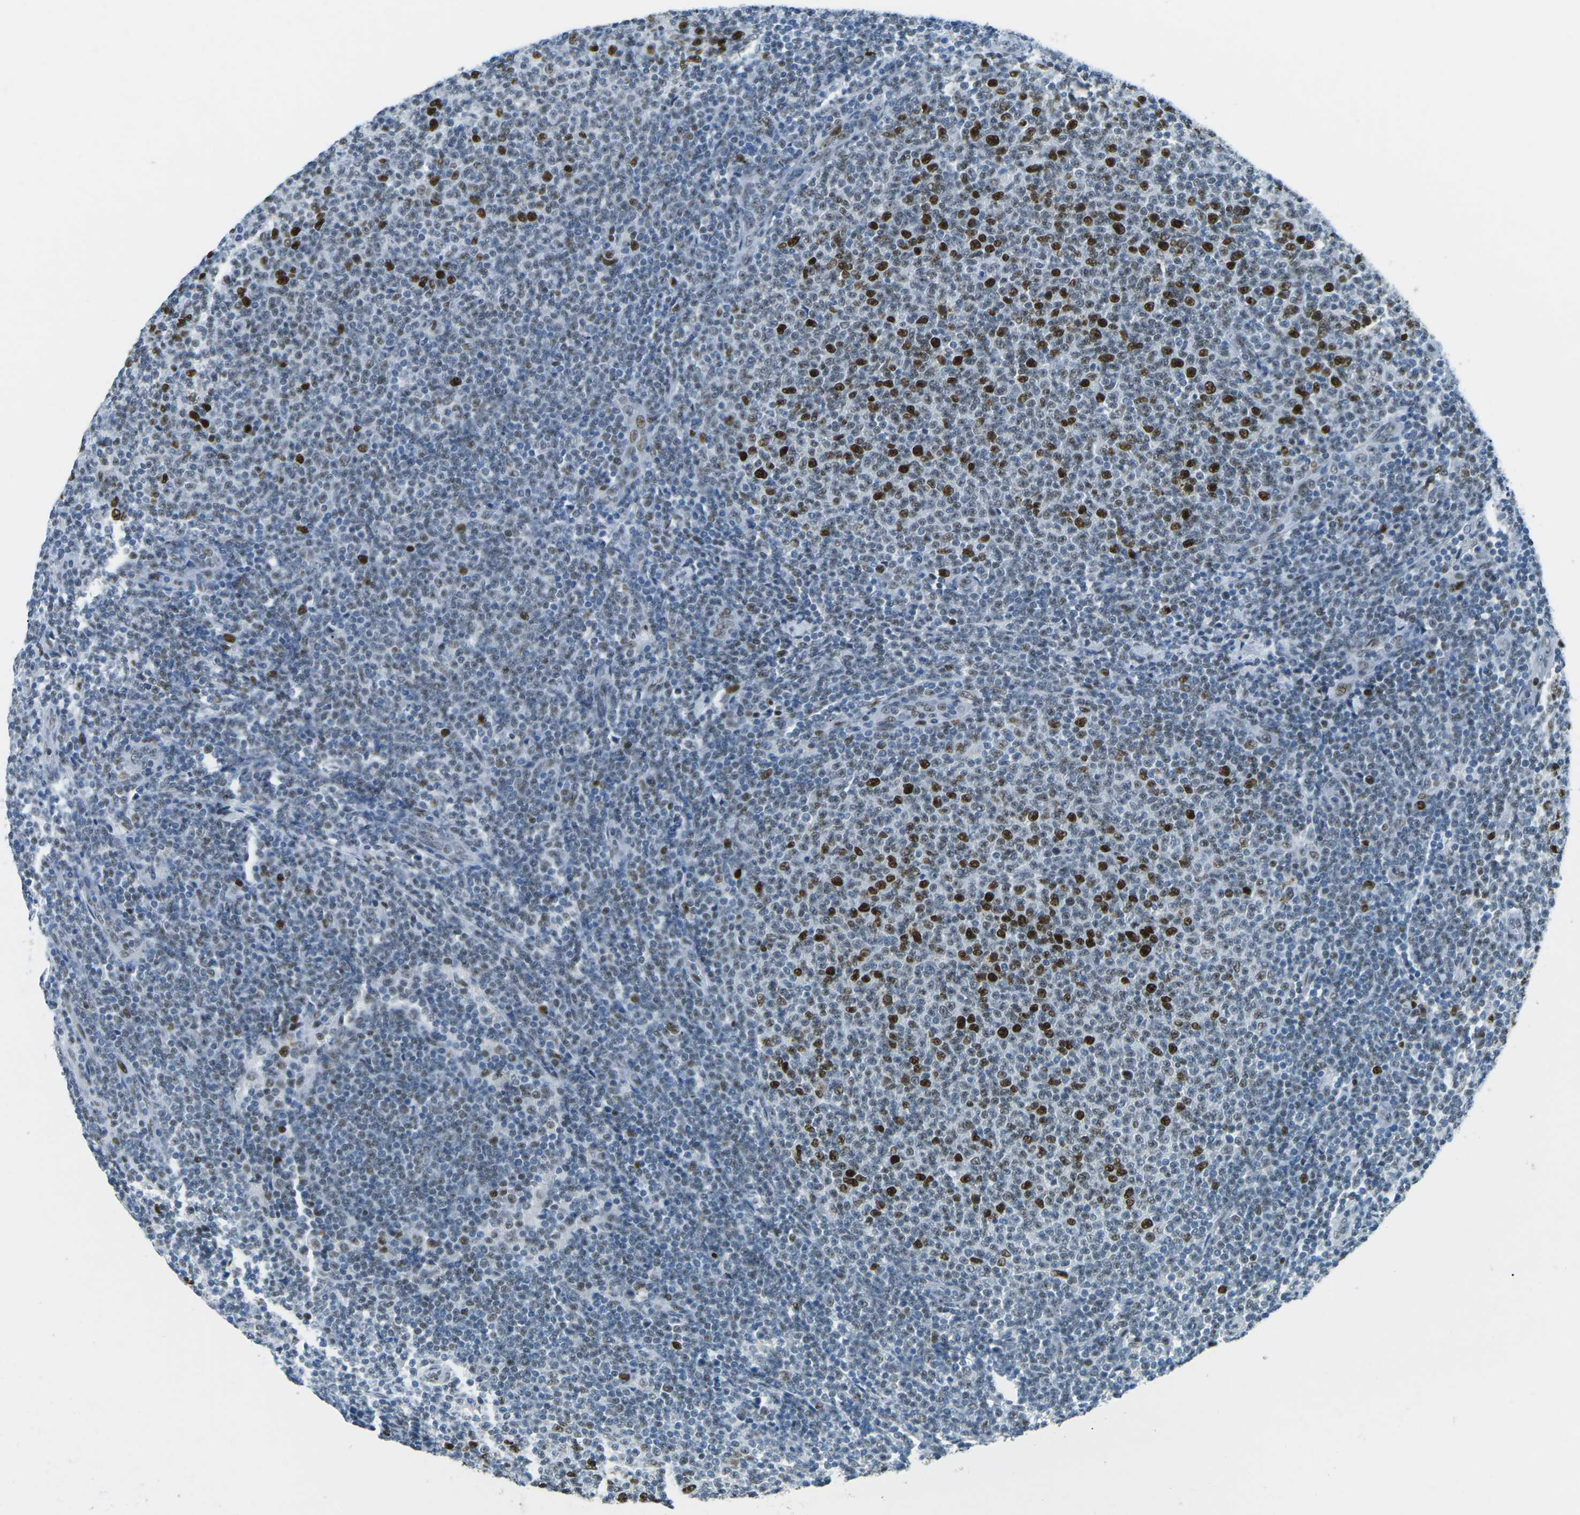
{"staining": {"intensity": "strong", "quantity": "25%-75%", "location": "nuclear"}, "tissue": "lymphoma", "cell_type": "Tumor cells", "image_type": "cancer", "snomed": [{"axis": "morphology", "description": "Malignant lymphoma, non-Hodgkin's type, Low grade"}, {"axis": "topography", "description": "Lymph node"}], "caption": "Lymphoma stained with immunohistochemistry (IHC) displays strong nuclear positivity in about 25%-75% of tumor cells.", "gene": "RB1", "patient": {"sex": "male", "age": 66}}